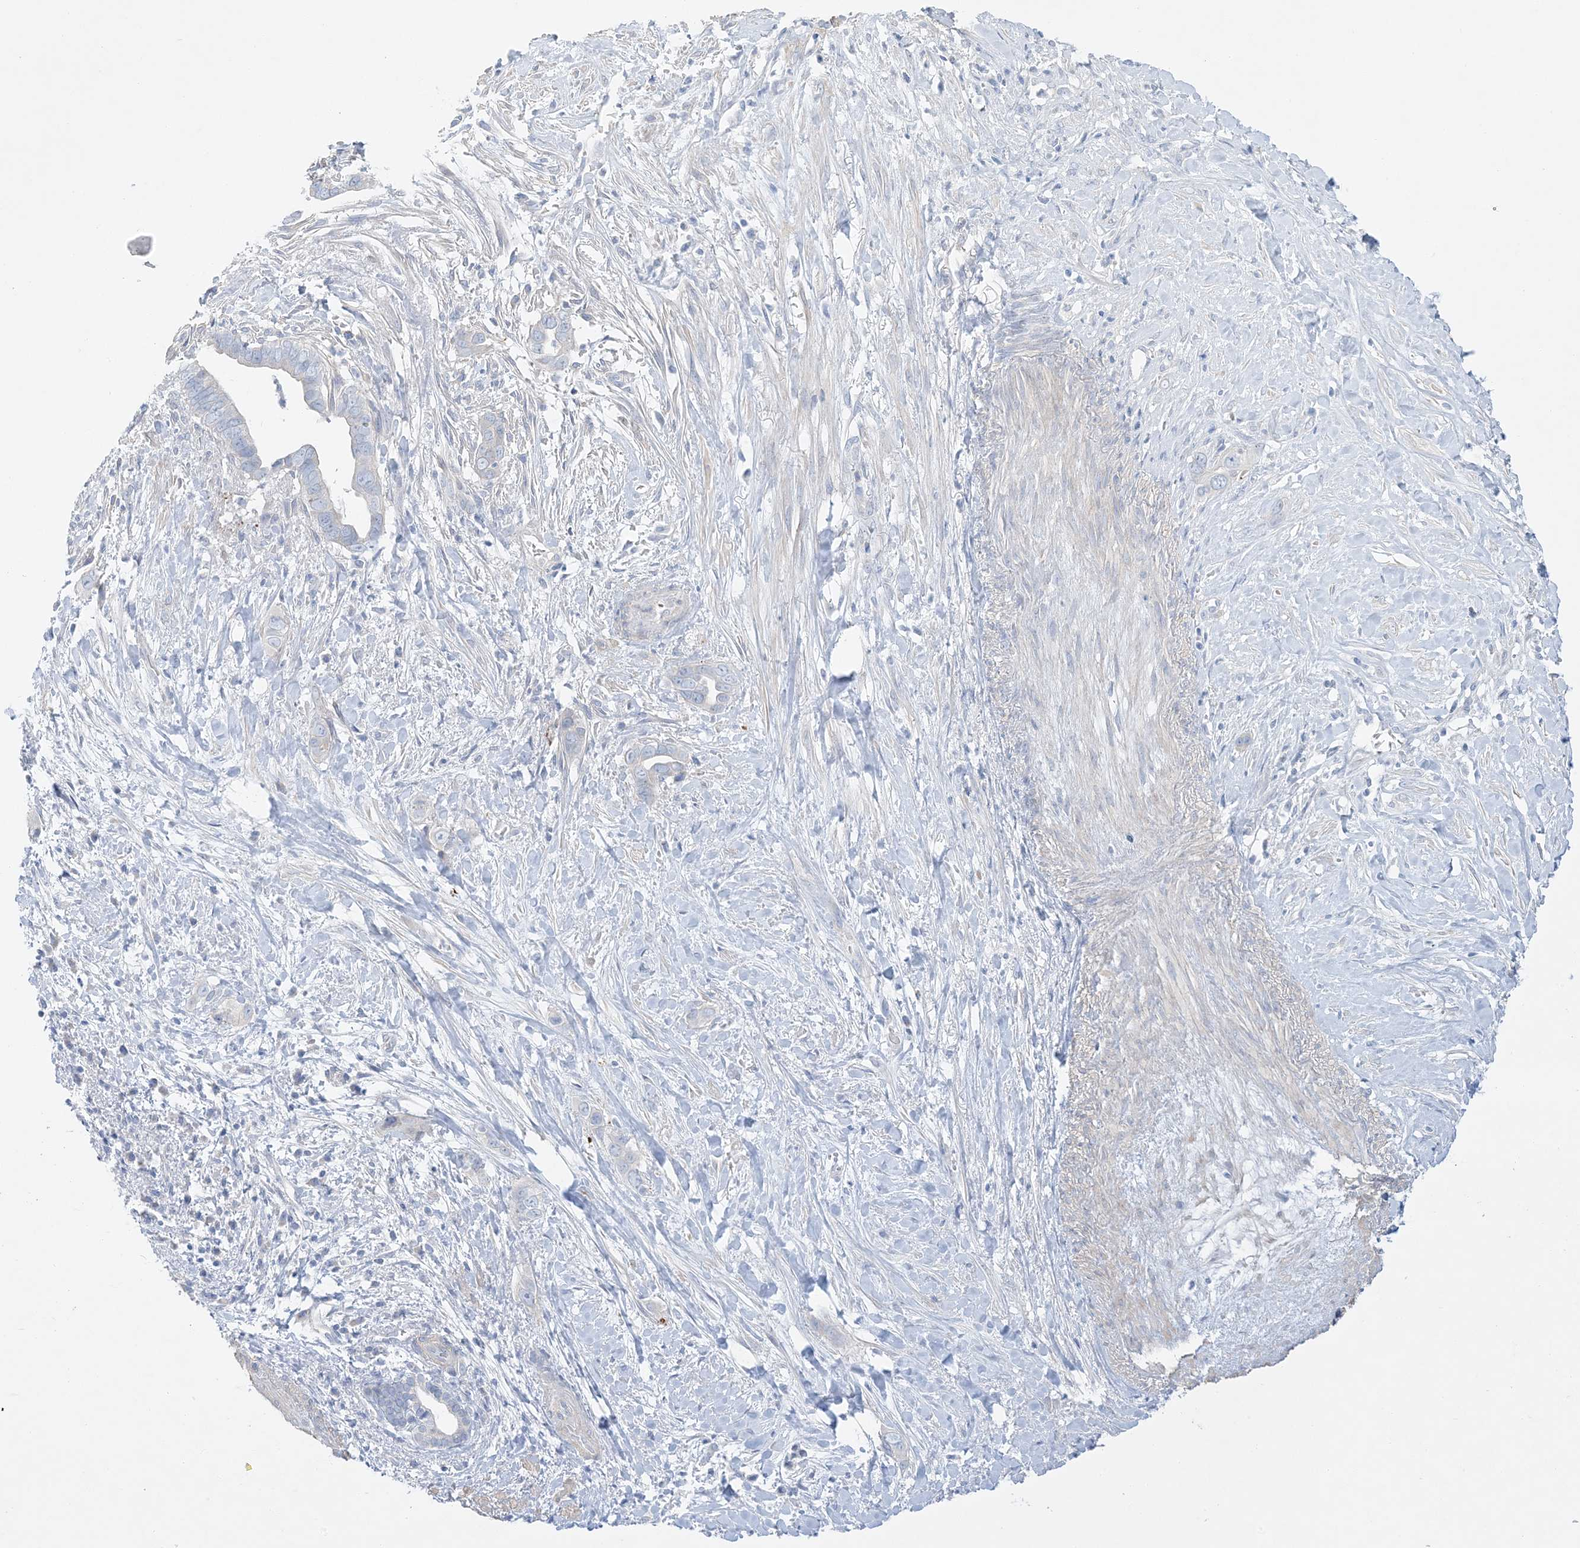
{"staining": {"intensity": "negative", "quantity": "none", "location": "none"}, "tissue": "liver cancer", "cell_type": "Tumor cells", "image_type": "cancer", "snomed": [{"axis": "morphology", "description": "Cholangiocarcinoma"}, {"axis": "topography", "description": "Liver"}], "caption": "The photomicrograph exhibits no significant staining in tumor cells of cholangiocarcinoma (liver).", "gene": "FAM184A", "patient": {"sex": "female", "age": 79}}